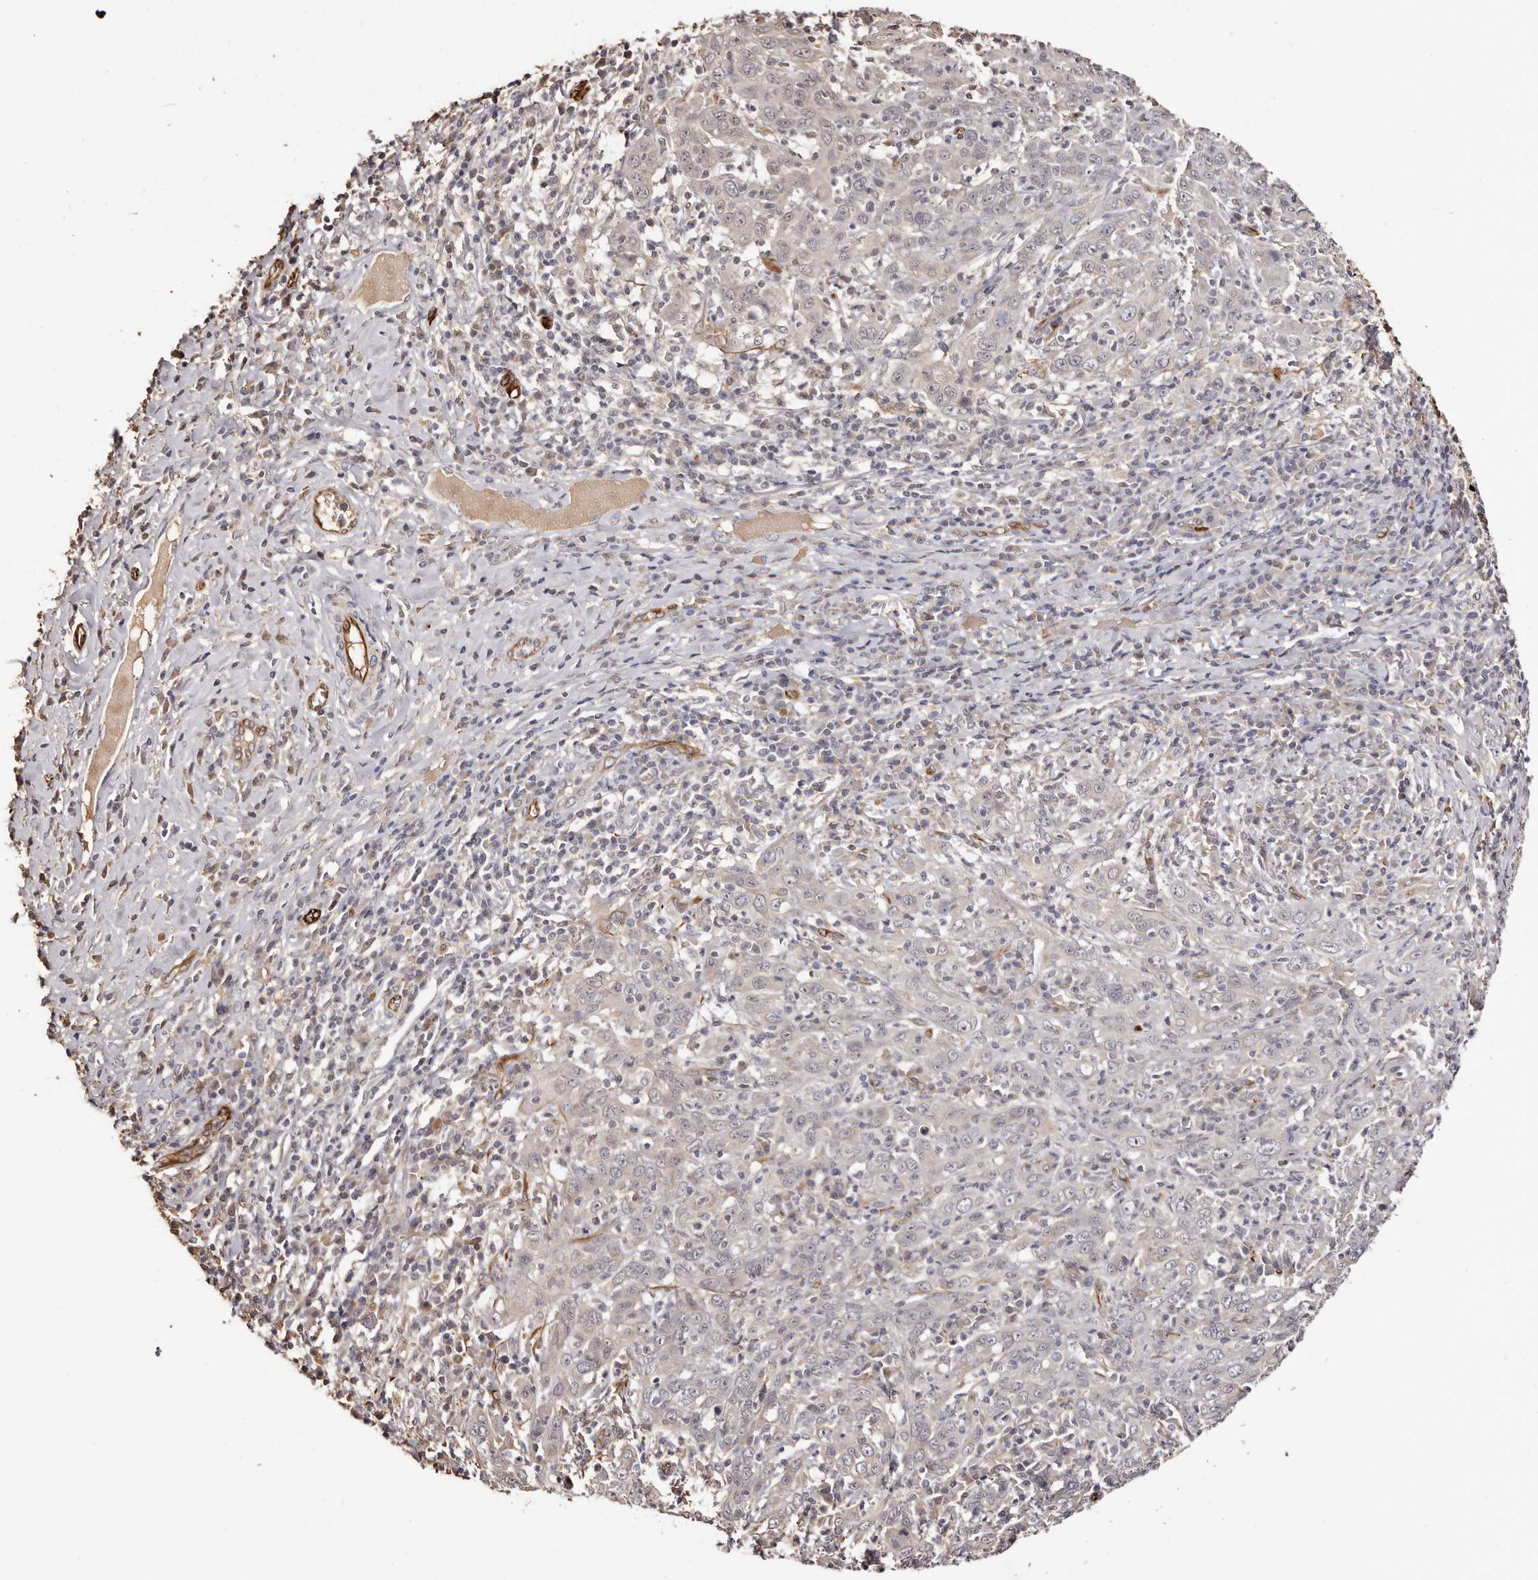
{"staining": {"intensity": "weak", "quantity": "<25%", "location": "cytoplasmic/membranous"}, "tissue": "cervical cancer", "cell_type": "Tumor cells", "image_type": "cancer", "snomed": [{"axis": "morphology", "description": "Squamous cell carcinoma, NOS"}, {"axis": "topography", "description": "Cervix"}], "caption": "There is no significant staining in tumor cells of cervical cancer.", "gene": "ZNF557", "patient": {"sex": "female", "age": 46}}